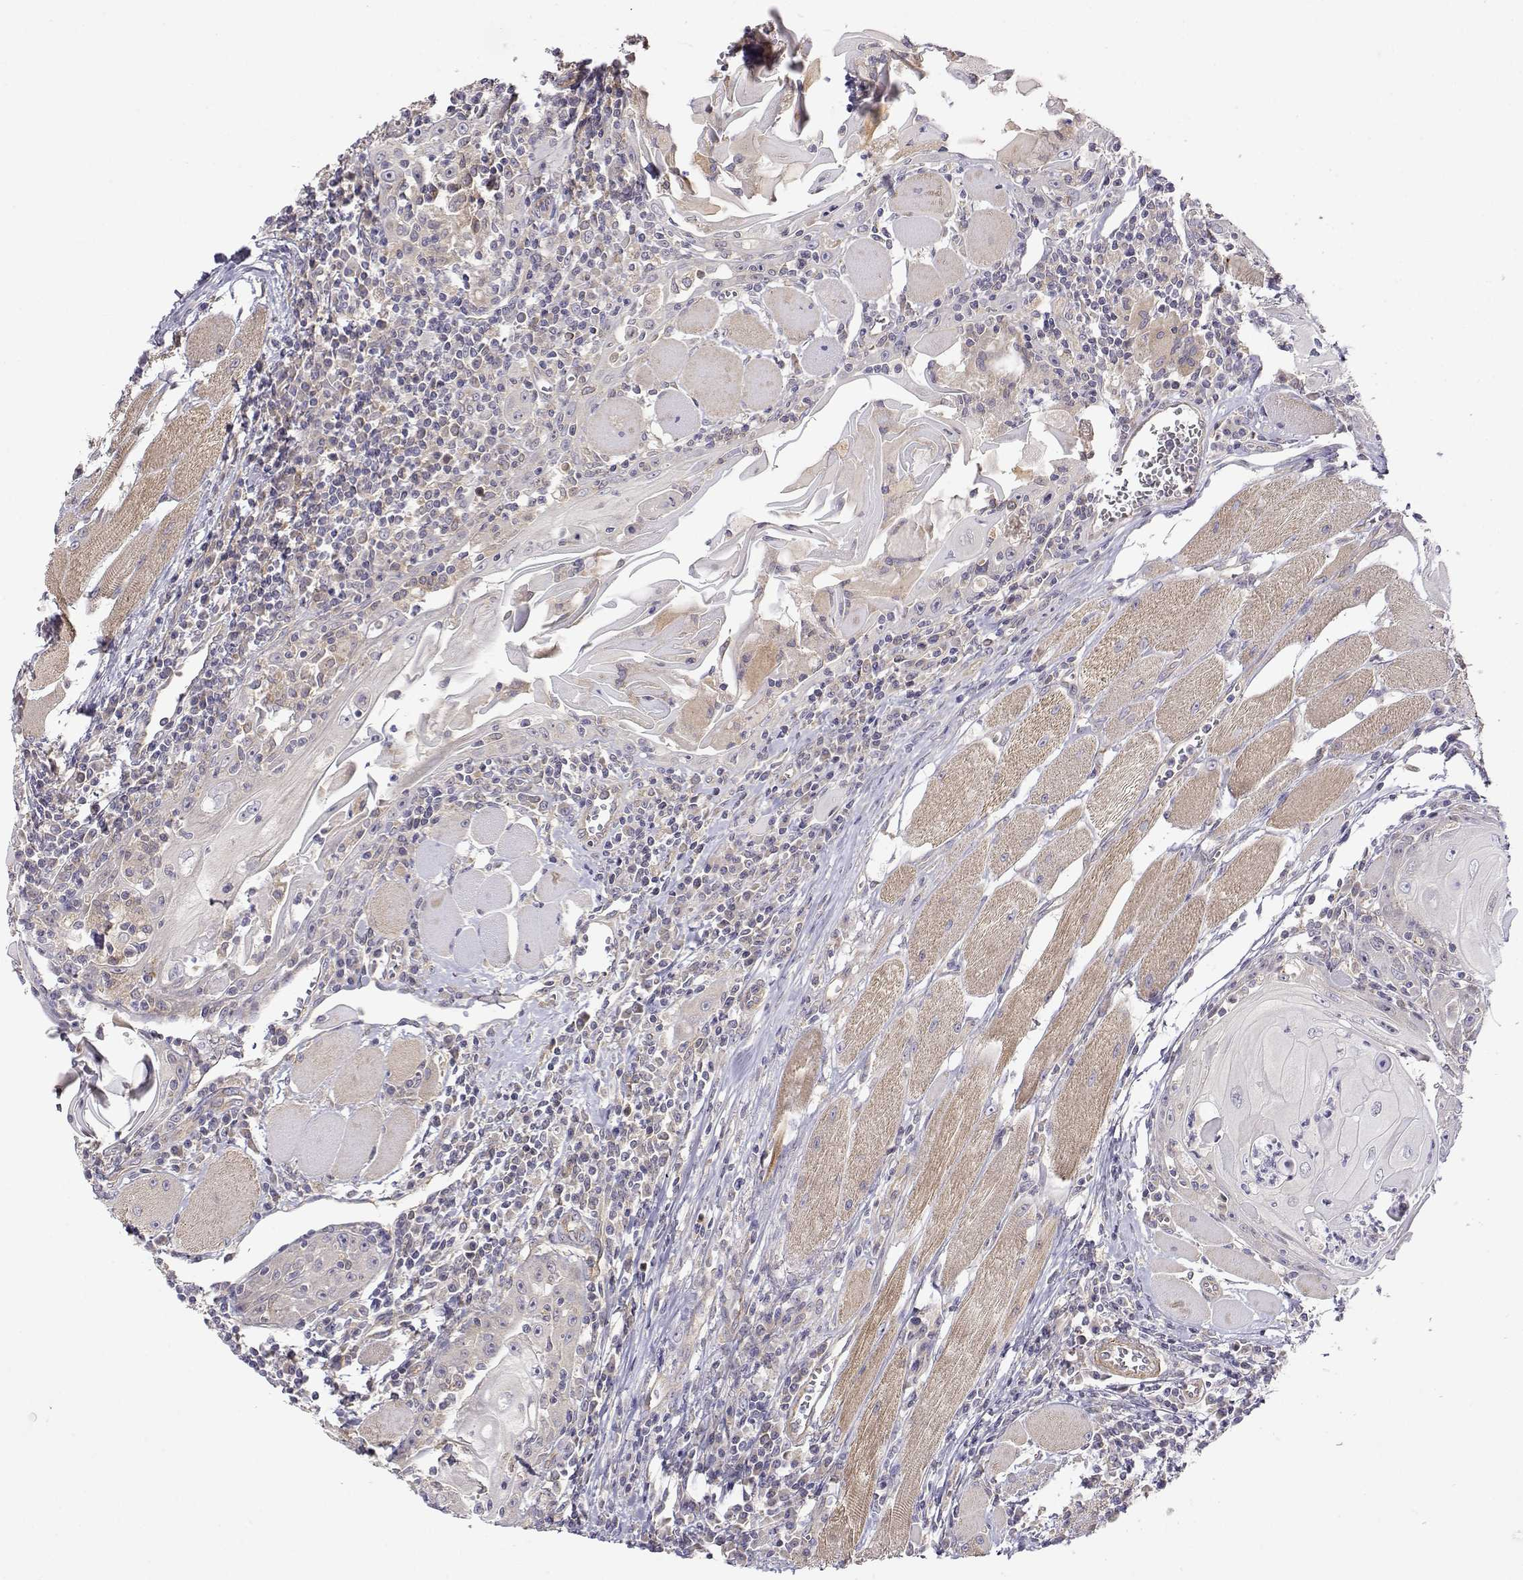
{"staining": {"intensity": "weak", "quantity": "<25%", "location": "cytoplasmic/membranous"}, "tissue": "head and neck cancer", "cell_type": "Tumor cells", "image_type": "cancer", "snomed": [{"axis": "morphology", "description": "Normal tissue, NOS"}, {"axis": "morphology", "description": "Squamous cell carcinoma, NOS"}, {"axis": "topography", "description": "Oral tissue"}, {"axis": "topography", "description": "Head-Neck"}], "caption": "Head and neck cancer stained for a protein using IHC displays no staining tumor cells.", "gene": "PAIP1", "patient": {"sex": "male", "age": 52}}